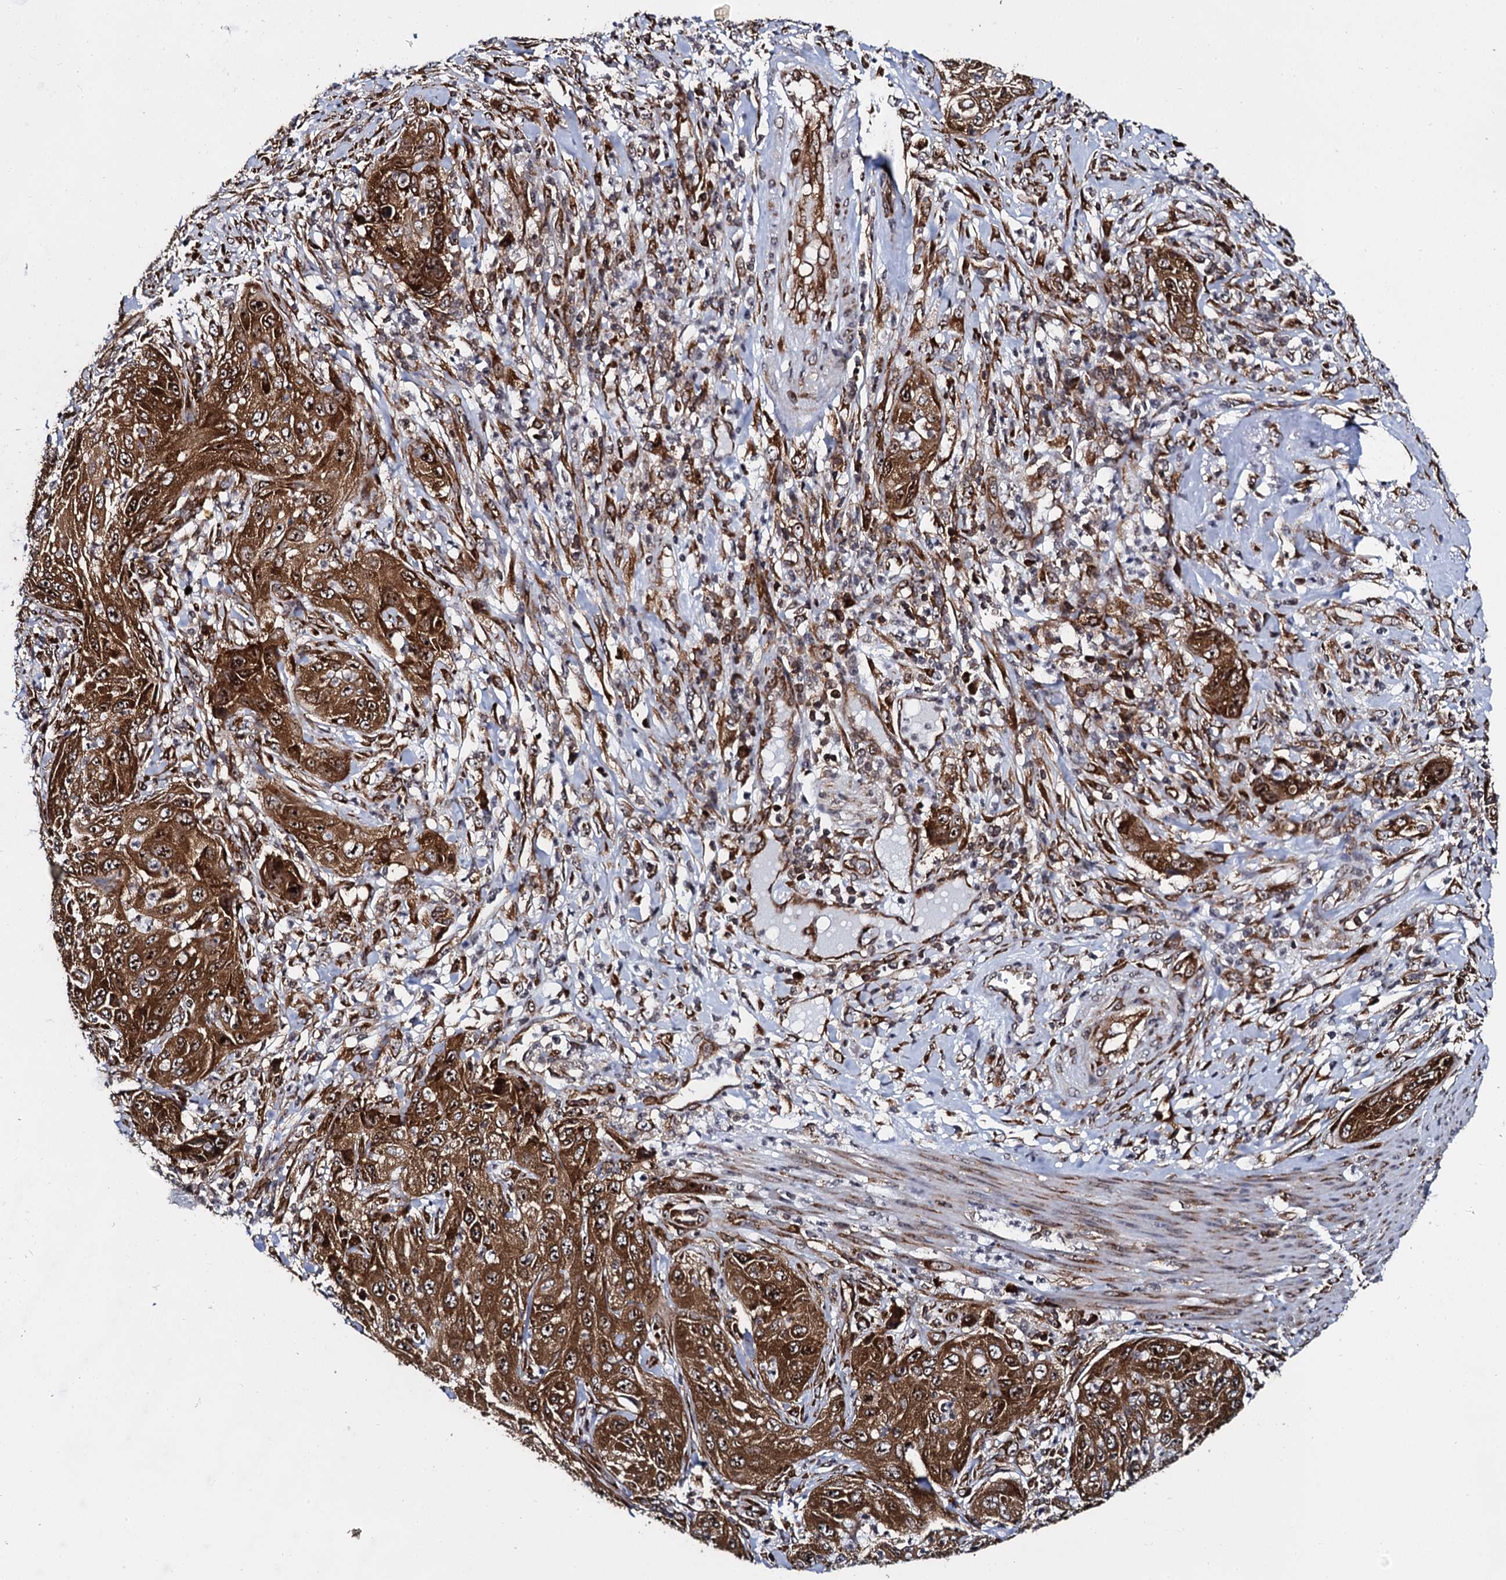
{"staining": {"intensity": "strong", "quantity": ">75%", "location": "cytoplasmic/membranous,nuclear"}, "tissue": "cervical cancer", "cell_type": "Tumor cells", "image_type": "cancer", "snomed": [{"axis": "morphology", "description": "Squamous cell carcinoma, NOS"}, {"axis": "topography", "description": "Cervix"}], "caption": "This histopathology image shows cervical cancer (squamous cell carcinoma) stained with immunohistochemistry to label a protein in brown. The cytoplasmic/membranous and nuclear of tumor cells show strong positivity for the protein. Nuclei are counter-stained blue.", "gene": "SPTY2D1", "patient": {"sex": "female", "age": 42}}